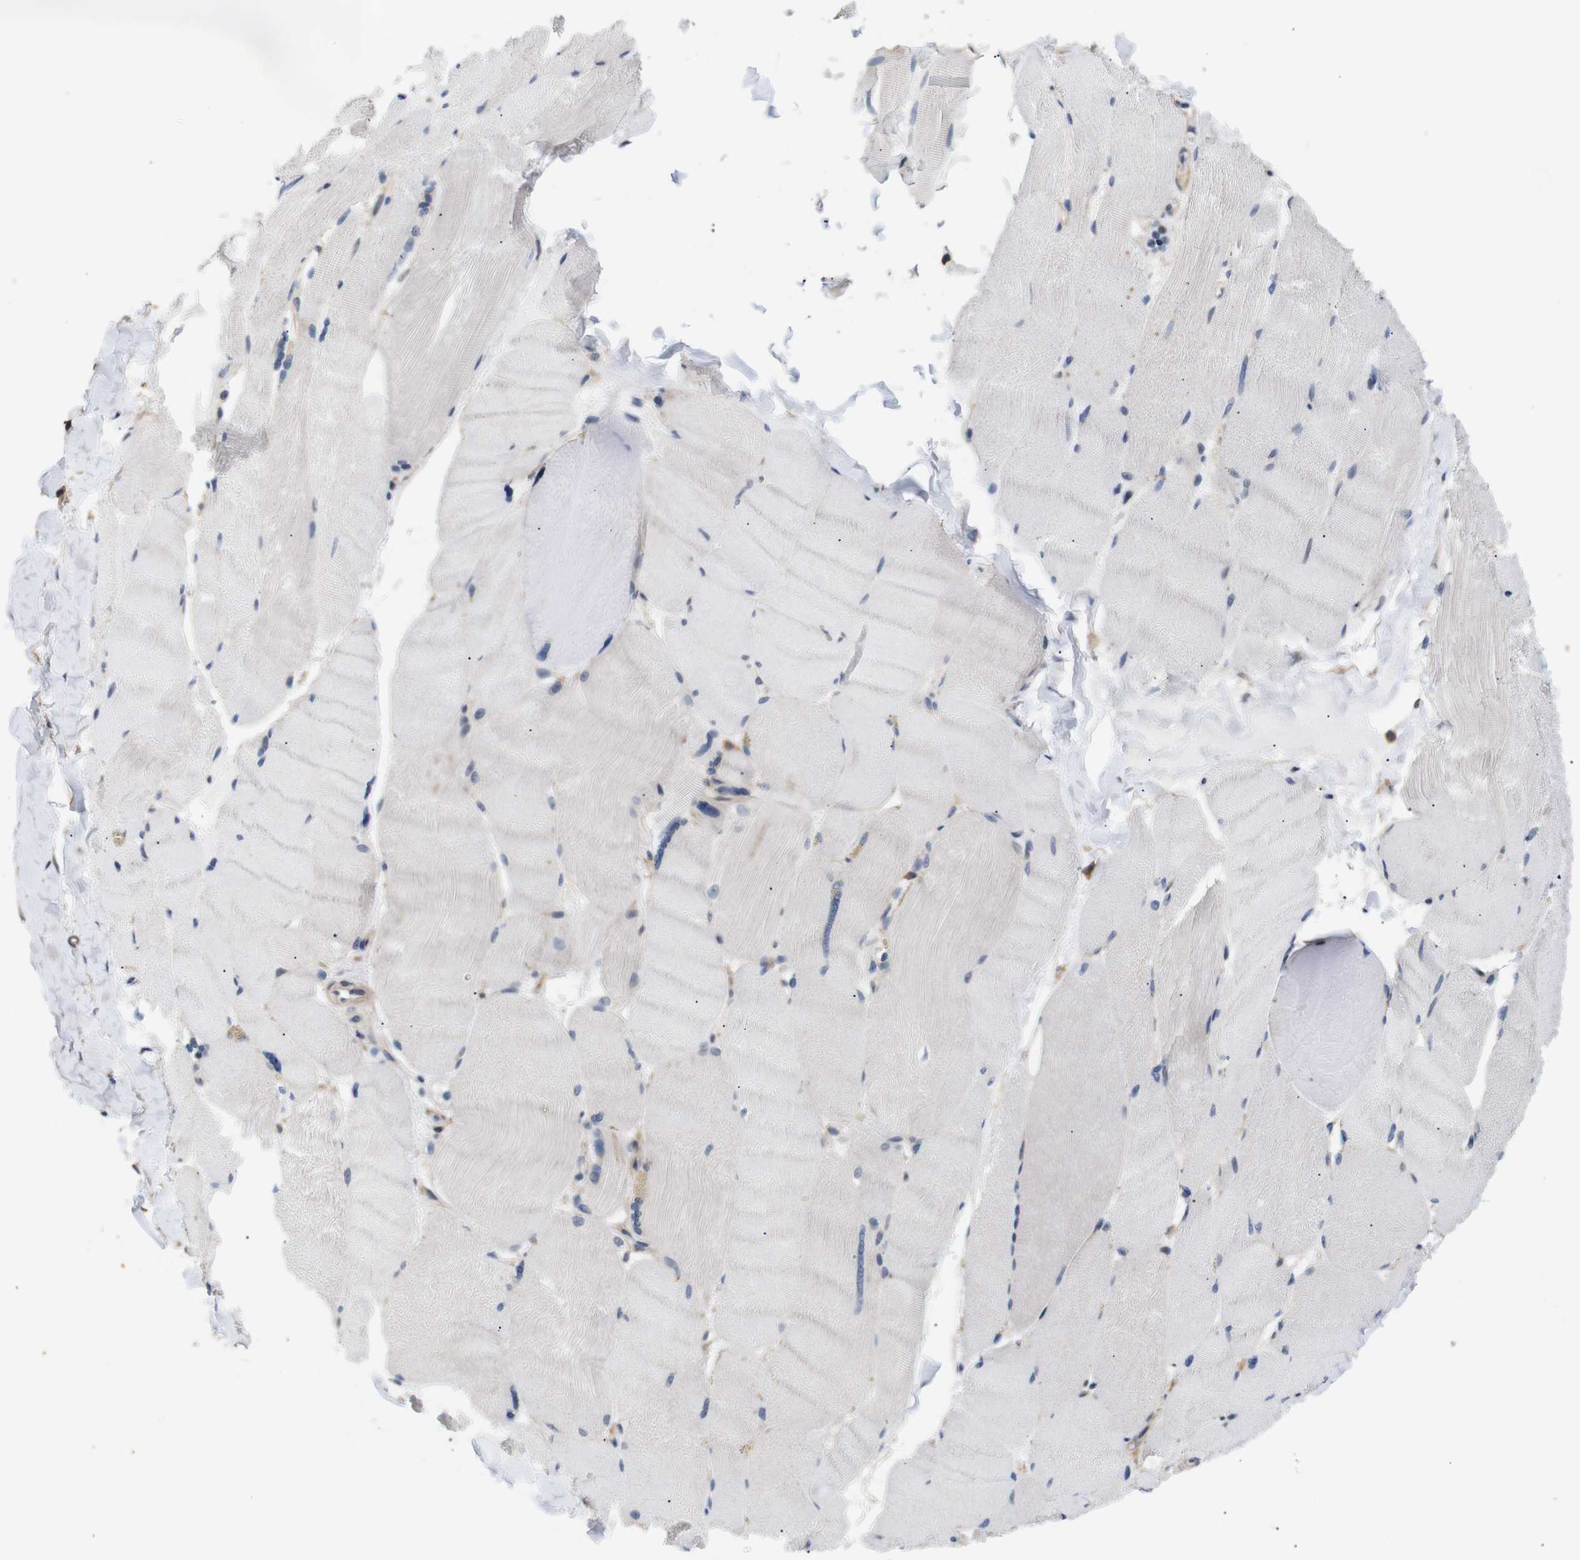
{"staining": {"intensity": "negative", "quantity": "none", "location": "none"}, "tissue": "skeletal muscle", "cell_type": "Myocytes", "image_type": "normal", "snomed": [{"axis": "morphology", "description": "Normal tissue, NOS"}, {"axis": "topography", "description": "Skin"}, {"axis": "topography", "description": "Skeletal muscle"}], "caption": "Myocytes are negative for protein expression in benign human skeletal muscle. Brightfield microscopy of immunohistochemistry (IHC) stained with DAB (brown) and hematoxylin (blue), captured at high magnification.", "gene": "BRWD3", "patient": {"sex": "male", "age": 83}}